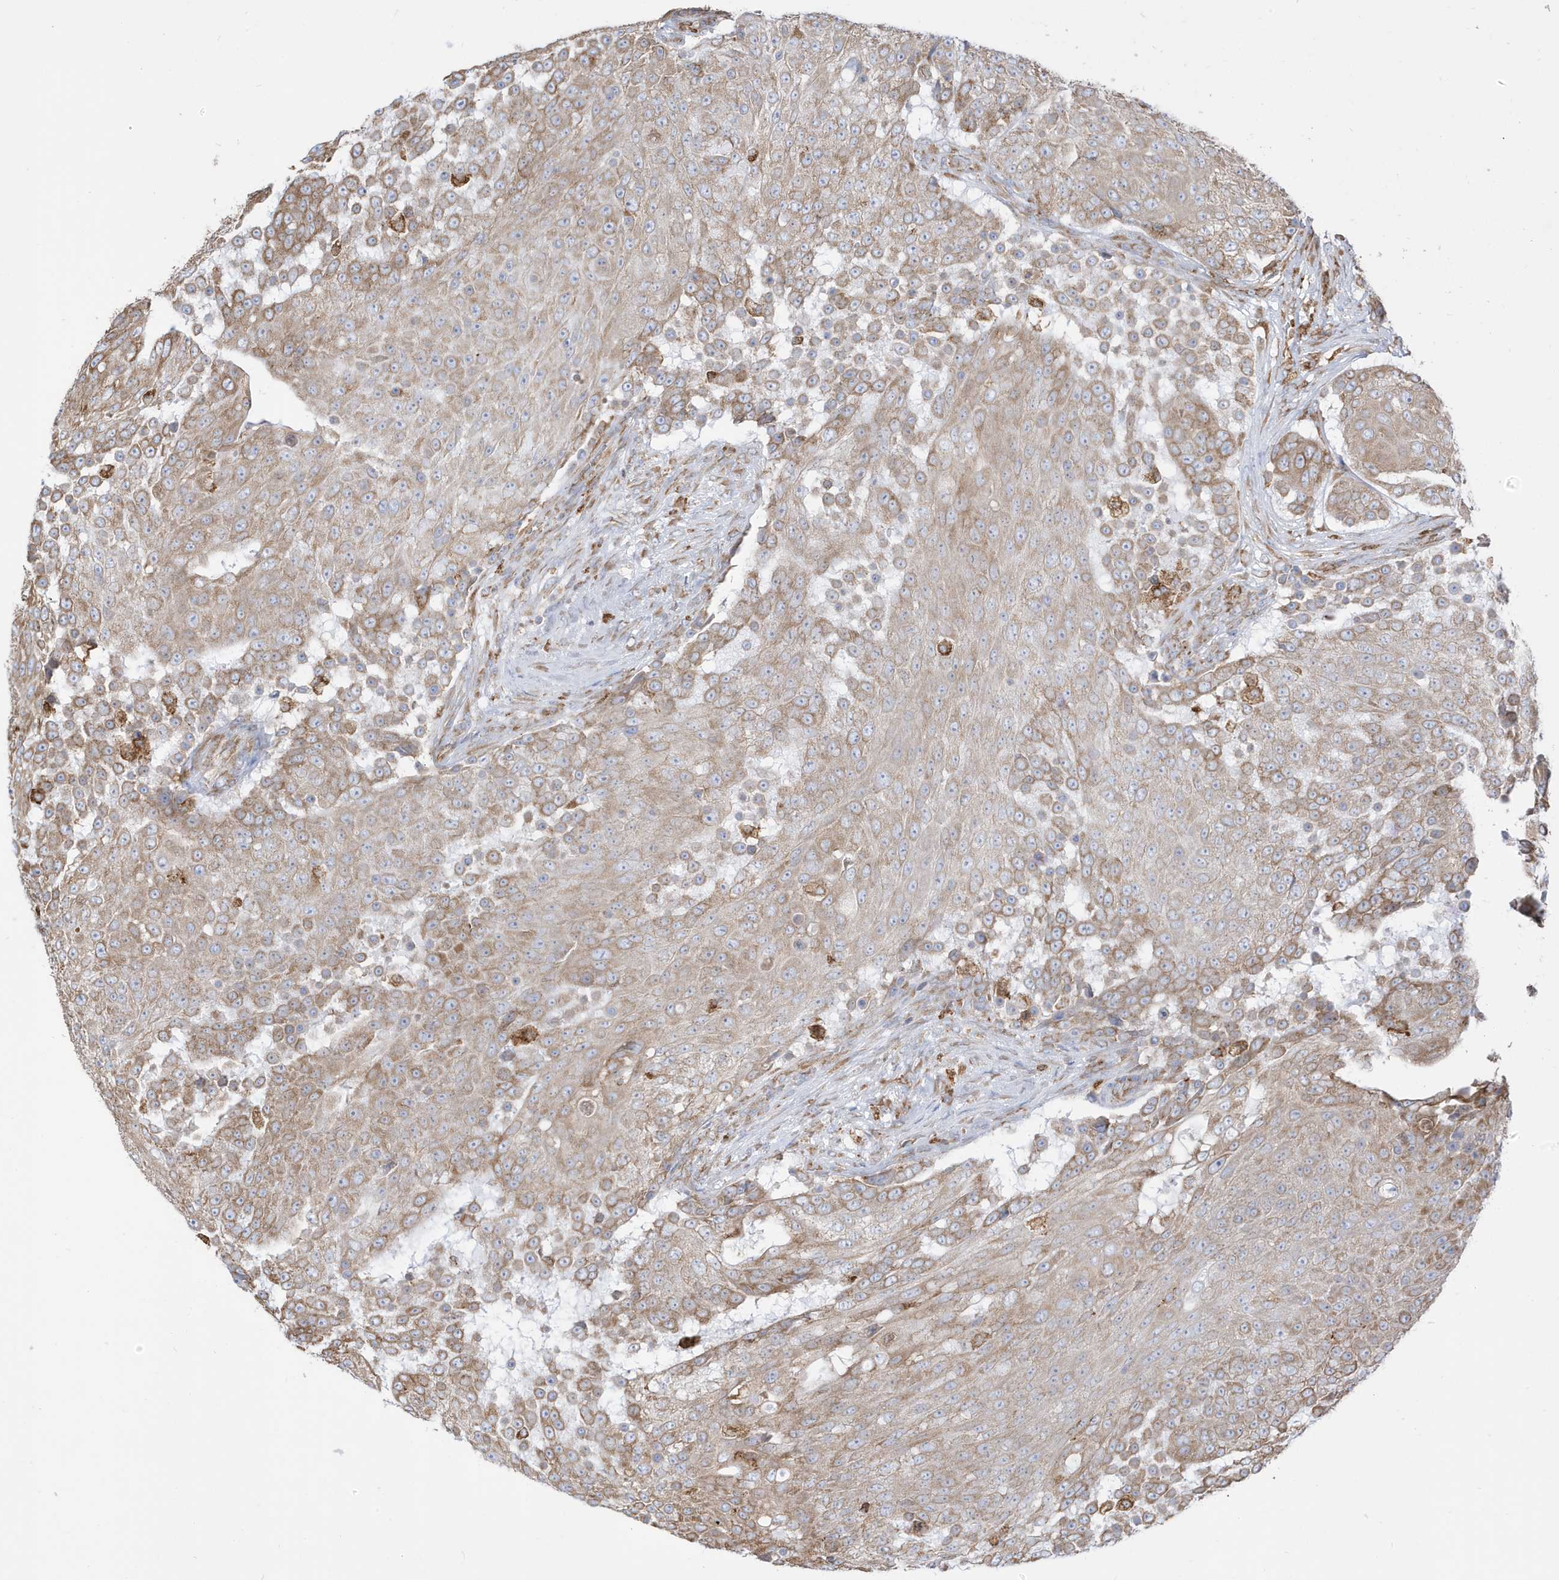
{"staining": {"intensity": "moderate", "quantity": "25%-75%", "location": "cytoplasmic/membranous"}, "tissue": "urothelial cancer", "cell_type": "Tumor cells", "image_type": "cancer", "snomed": [{"axis": "morphology", "description": "Urothelial carcinoma, High grade"}, {"axis": "topography", "description": "Urinary bladder"}], "caption": "Immunohistochemistry (IHC) of urothelial cancer displays medium levels of moderate cytoplasmic/membranous expression in about 25%-75% of tumor cells. The protein is stained brown, and the nuclei are stained in blue (DAB (3,3'-diaminobenzidine) IHC with brightfield microscopy, high magnification).", "gene": "PDIA6", "patient": {"sex": "female", "age": 63}}